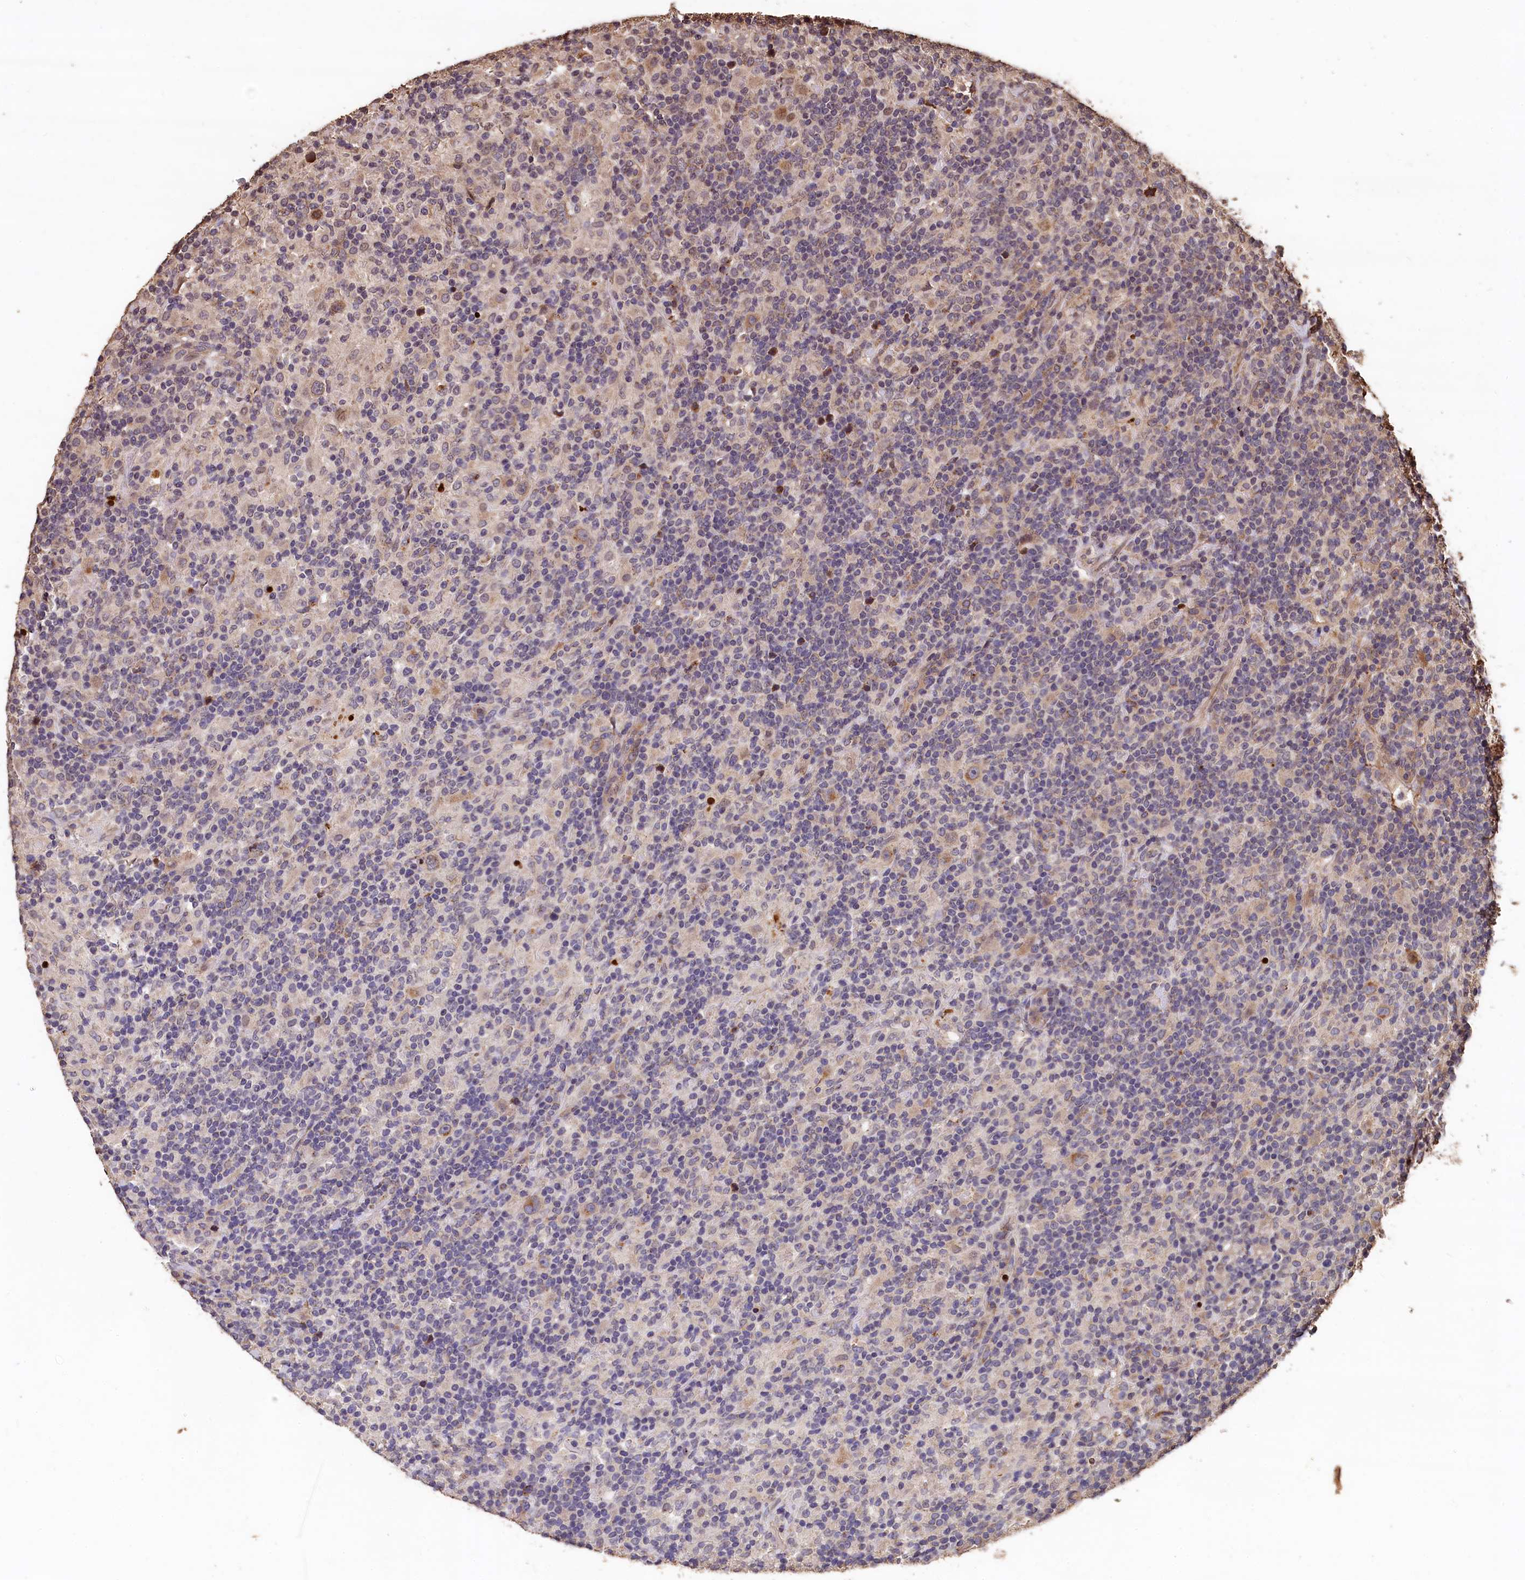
{"staining": {"intensity": "moderate", "quantity": "25%-75%", "location": "cytoplasmic/membranous"}, "tissue": "lymphoma", "cell_type": "Tumor cells", "image_type": "cancer", "snomed": [{"axis": "morphology", "description": "Hodgkin's disease, NOS"}, {"axis": "topography", "description": "Lymph node"}], "caption": "Protein staining of Hodgkin's disease tissue exhibits moderate cytoplasmic/membranous expression in about 25%-75% of tumor cells.", "gene": "LSM4", "patient": {"sex": "male", "age": 70}}